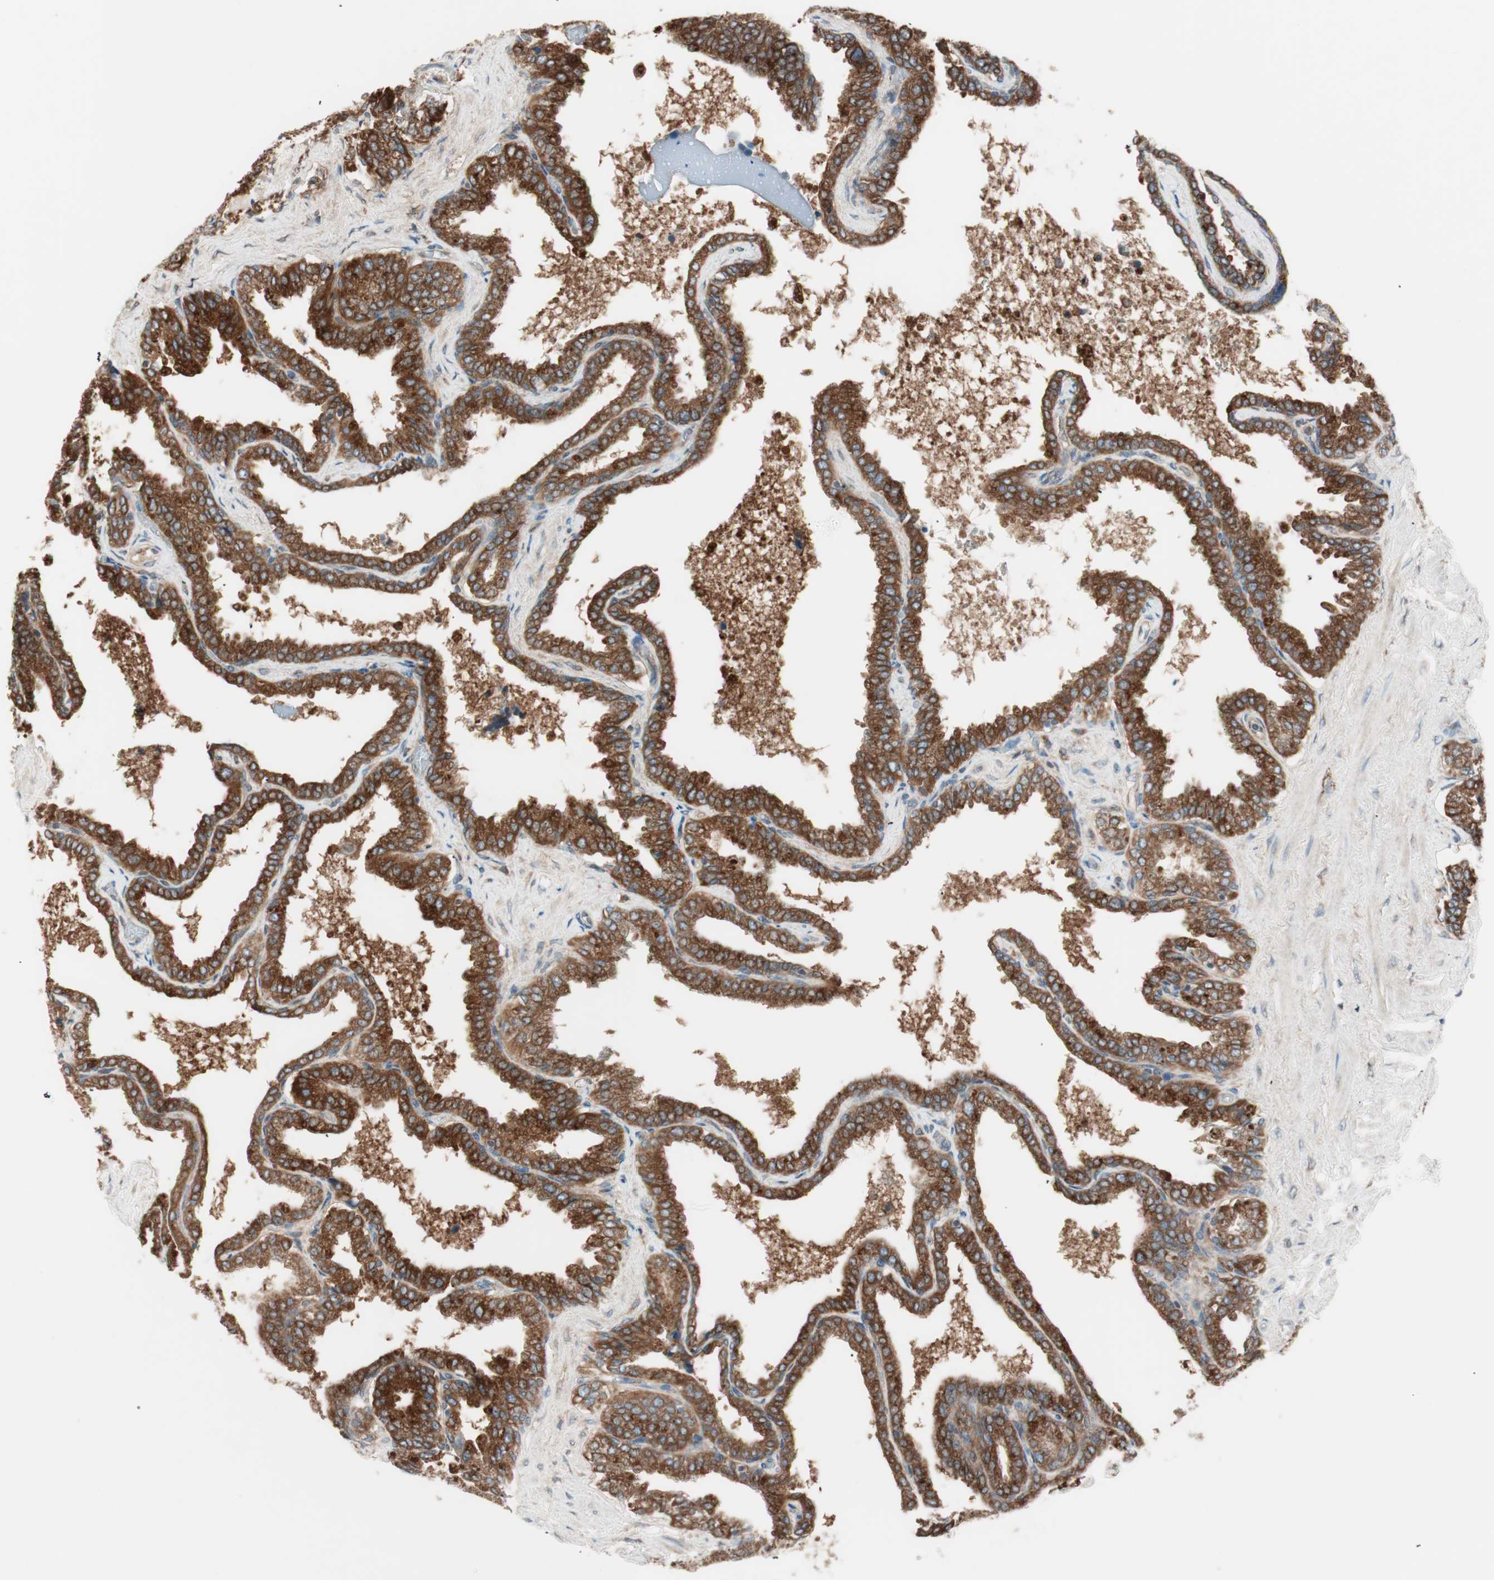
{"staining": {"intensity": "strong", "quantity": ">75%", "location": "cytoplasmic/membranous"}, "tissue": "seminal vesicle", "cell_type": "Glandular cells", "image_type": "normal", "snomed": [{"axis": "morphology", "description": "Normal tissue, NOS"}, {"axis": "topography", "description": "Seminal veicle"}], "caption": "Immunohistochemistry (IHC) image of normal human seminal vesicle stained for a protein (brown), which demonstrates high levels of strong cytoplasmic/membranous positivity in approximately >75% of glandular cells.", "gene": "RAB5A", "patient": {"sex": "male", "age": 46}}